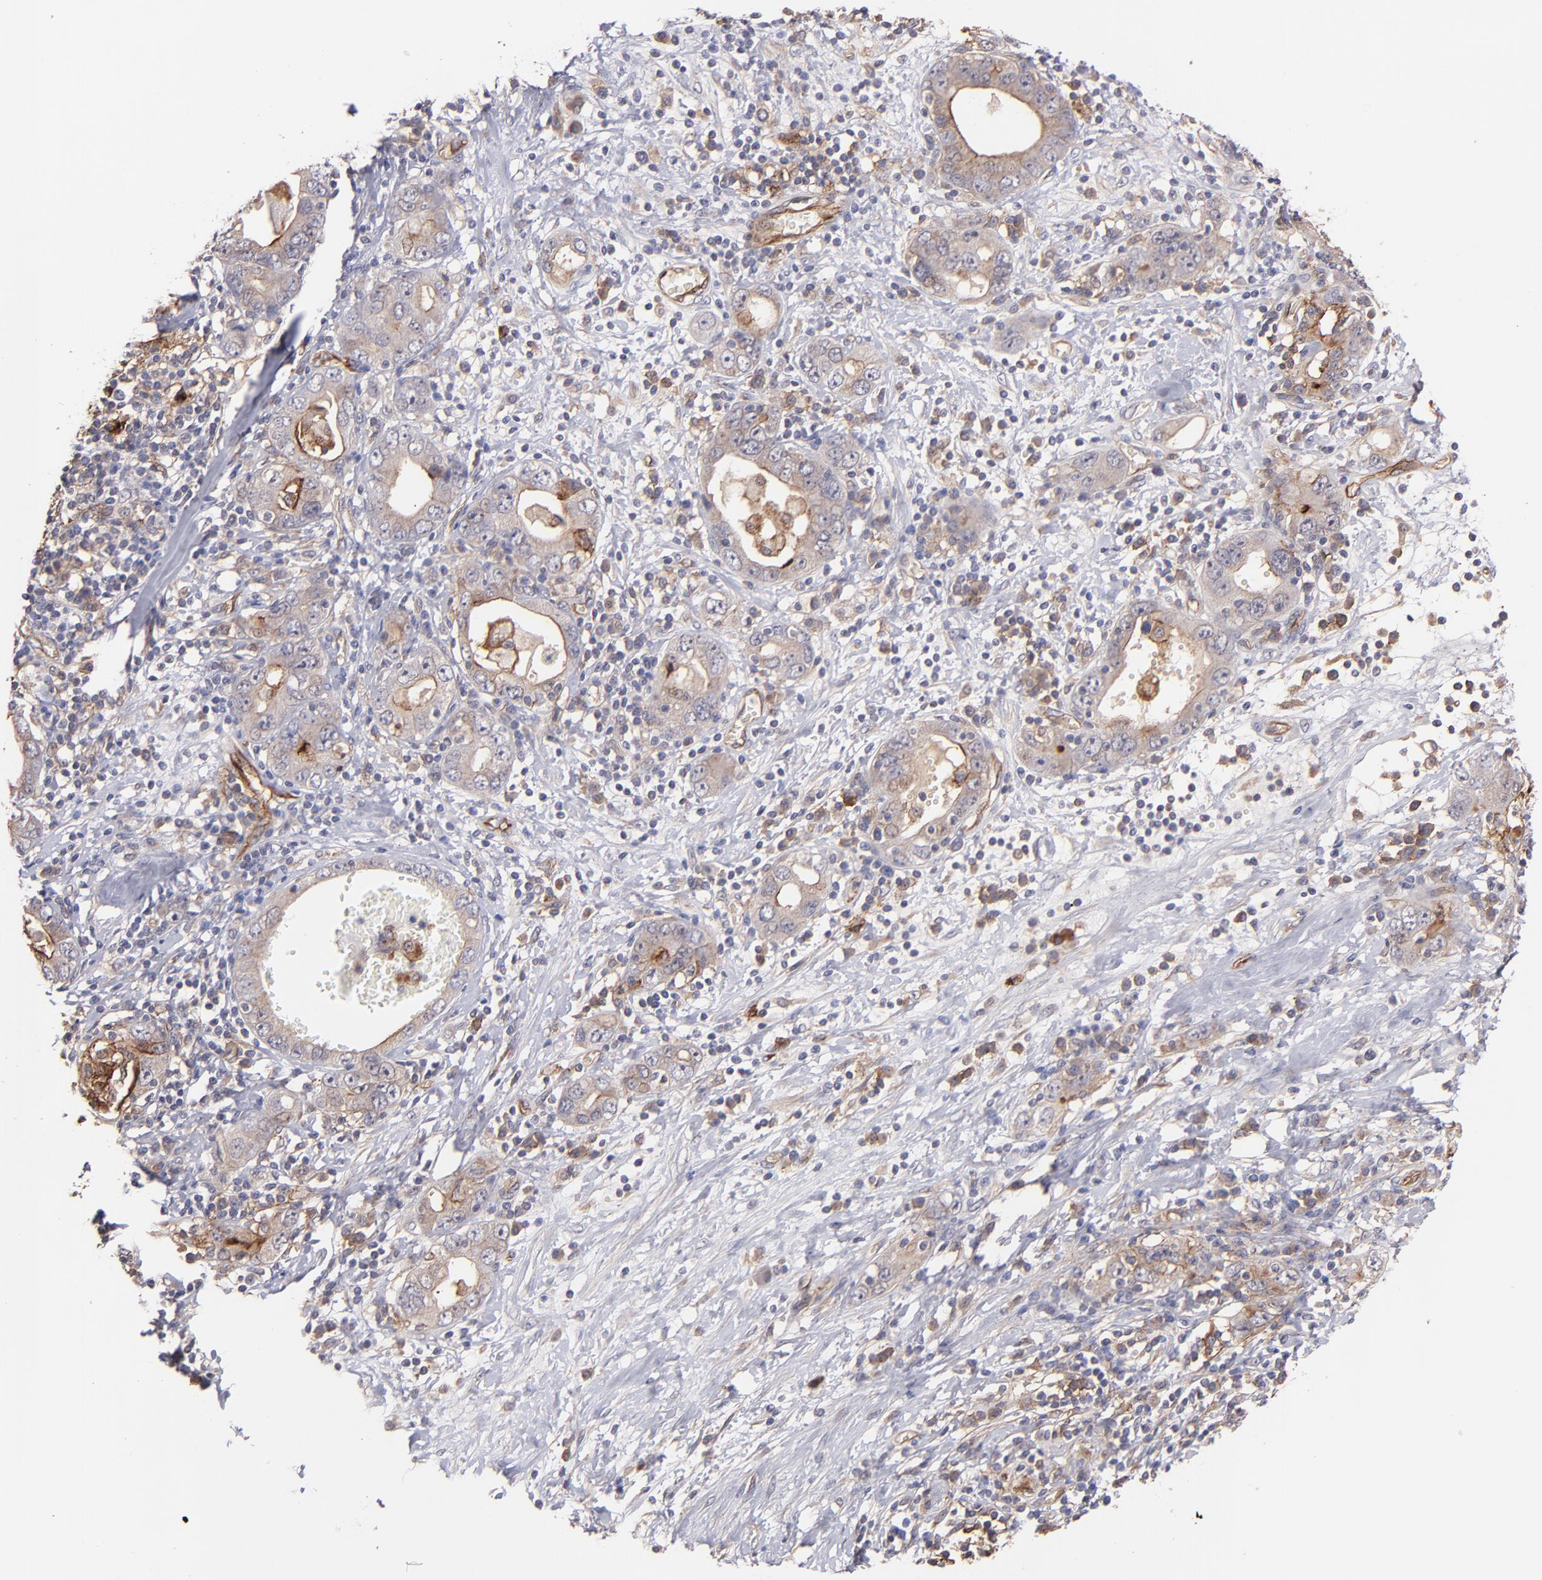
{"staining": {"intensity": "moderate", "quantity": "25%-75%", "location": "cytoplasmic/membranous"}, "tissue": "stomach cancer", "cell_type": "Tumor cells", "image_type": "cancer", "snomed": [{"axis": "morphology", "description": "Adenocarcinoma, NOS"}, {"axis": "topography", "description": "Stomach, lower"}], "caption": "Protein staining displays moderate cytoplasmic/membranous positivity in approximately 25%-75% of tumor cells in stomach cancer.", "gene": "ICAM1", "patient": {"sex": "female", "age": 93}}